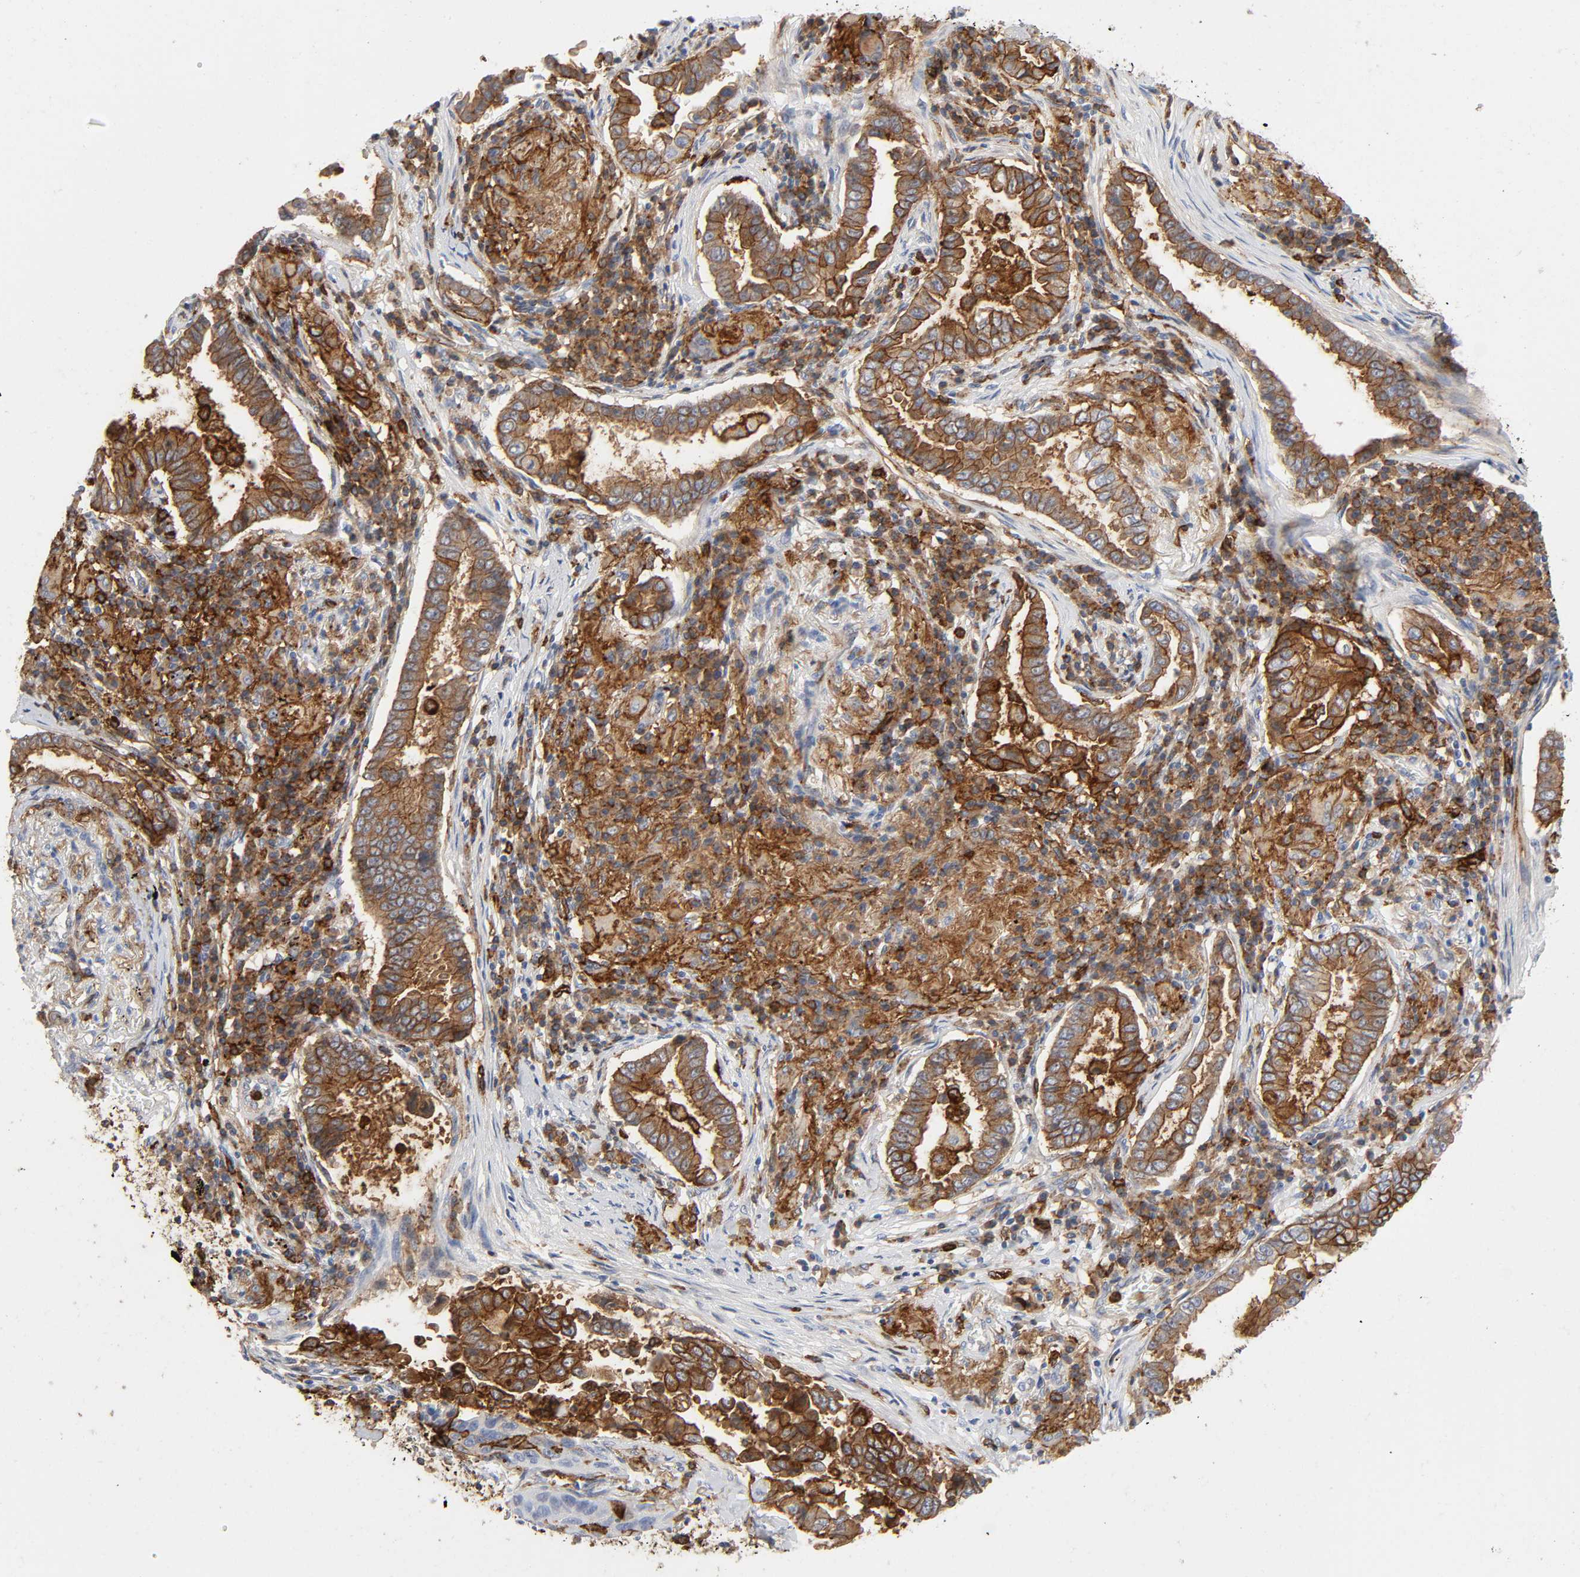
{"staining": {"intensity": "moderate", "quantity": ">75%", "location": "cytoplasmic/membranous"}, "tissue": "lung cancer", "cell_type": "Tumor cells", "image_type": "cancer", "snomed": [{"axis": "morphology", "description": "Normal tissue, NOS"}, {"axis": "morphology", "description": "Inflammation, NOS"}, {"axis": "morphology", "description": "Adenocarcinoma, NOS"}, {"axis": "topography", "description": "Lung"}], "caption": "Protein expression analysis of adenocarcinoma (lung) demonstrates moderate cytoplasmic/membranous expression in approximately >75% of tumor cells. (IHC, brightfield microscopy, high magnification).", "gene": "LYN", "patient": {"sex": "female", "age": 64}}